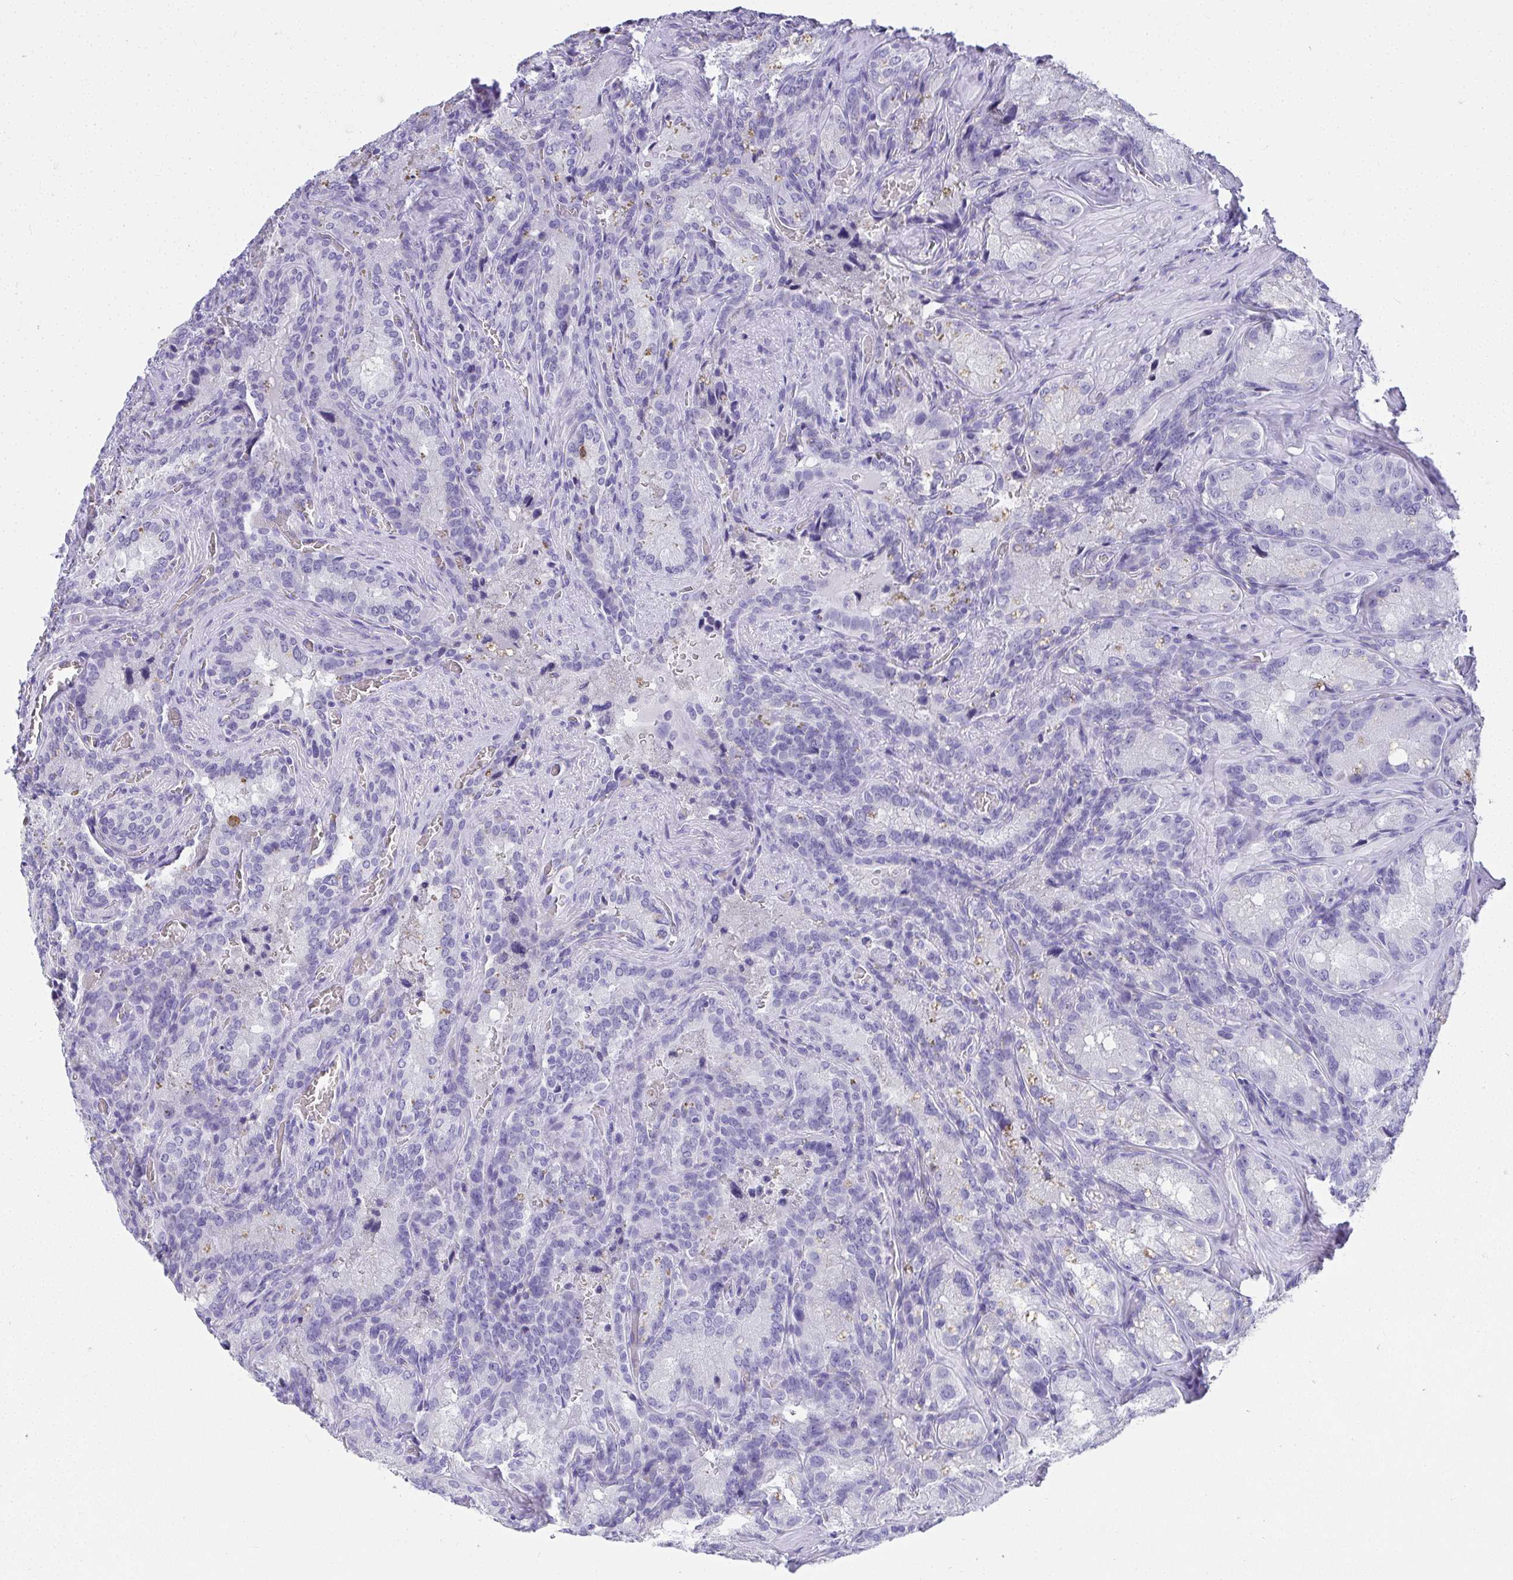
{"staining": {"intensity": "negative", "quantity": "none", "location": "none"}, "tissue": "seminal vesicle", "cell_type": "Glandular cells", "image_type": "normal", "snomed": [{"axis": "morphology", "description": "Normal tissue, NOS"}, {"axis": "topography", "description": "Seminal veicle"}], "caption": "DAB (3,3'-diaminobenzidine) immunohistochemical staining of unremarkable human seminal vesicle demonstrates no significant positivity in glandular cells. (DAB (3,3'-diaminobenzidine) immunohistochemistry (IHC) visualized using brightfield microscopy, high magnification).", "gene": "AVIL", "patient": {"sex": "male", "age": 47}}